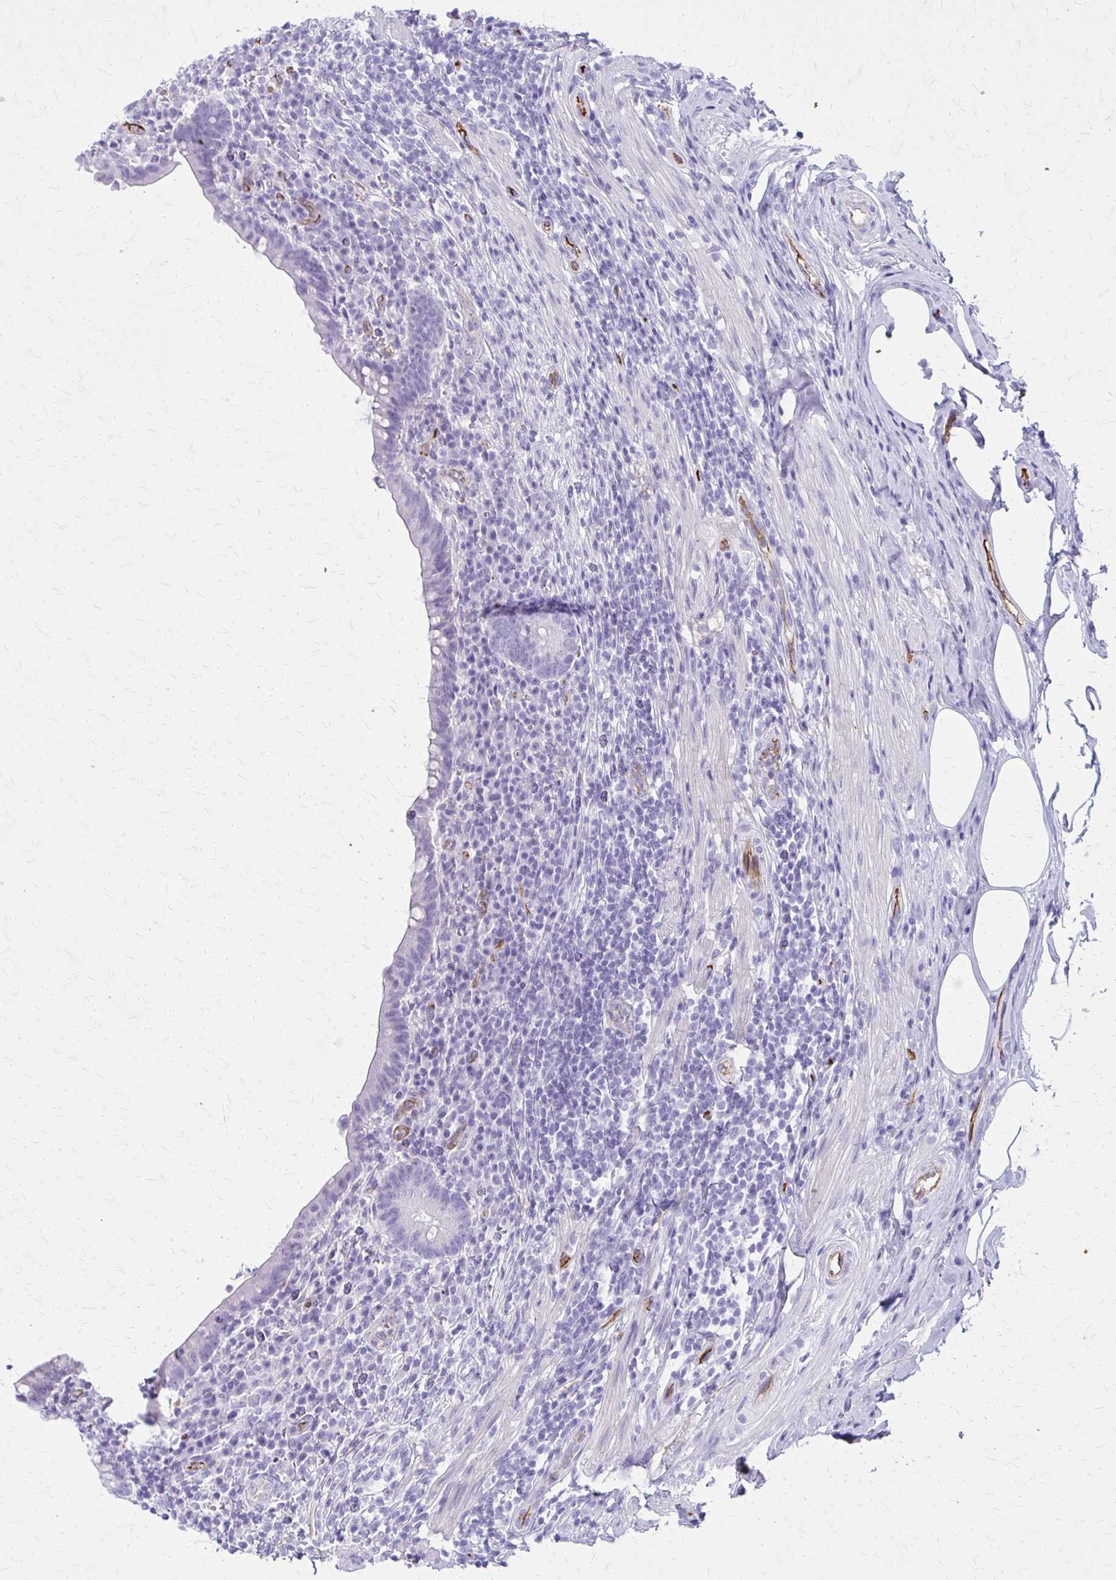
{"staining": {"intensity": "negative", "quantity": "none", "location": "none"}, "tissue": "appendix", "cell_type": "Glandular cells", "image_type": "normal", "snomed": [{"axis": "morphology", "description": "Normal tissue, NOS"}, {"axis": "topography", "description": "Appendix"}], "caption": "This is a image of immunohistochemistry staining of benign appendix, which shows no positivity in glandular cells.", "gene": "TPSG1", "patient": {"sex": "female", "age": 56}}